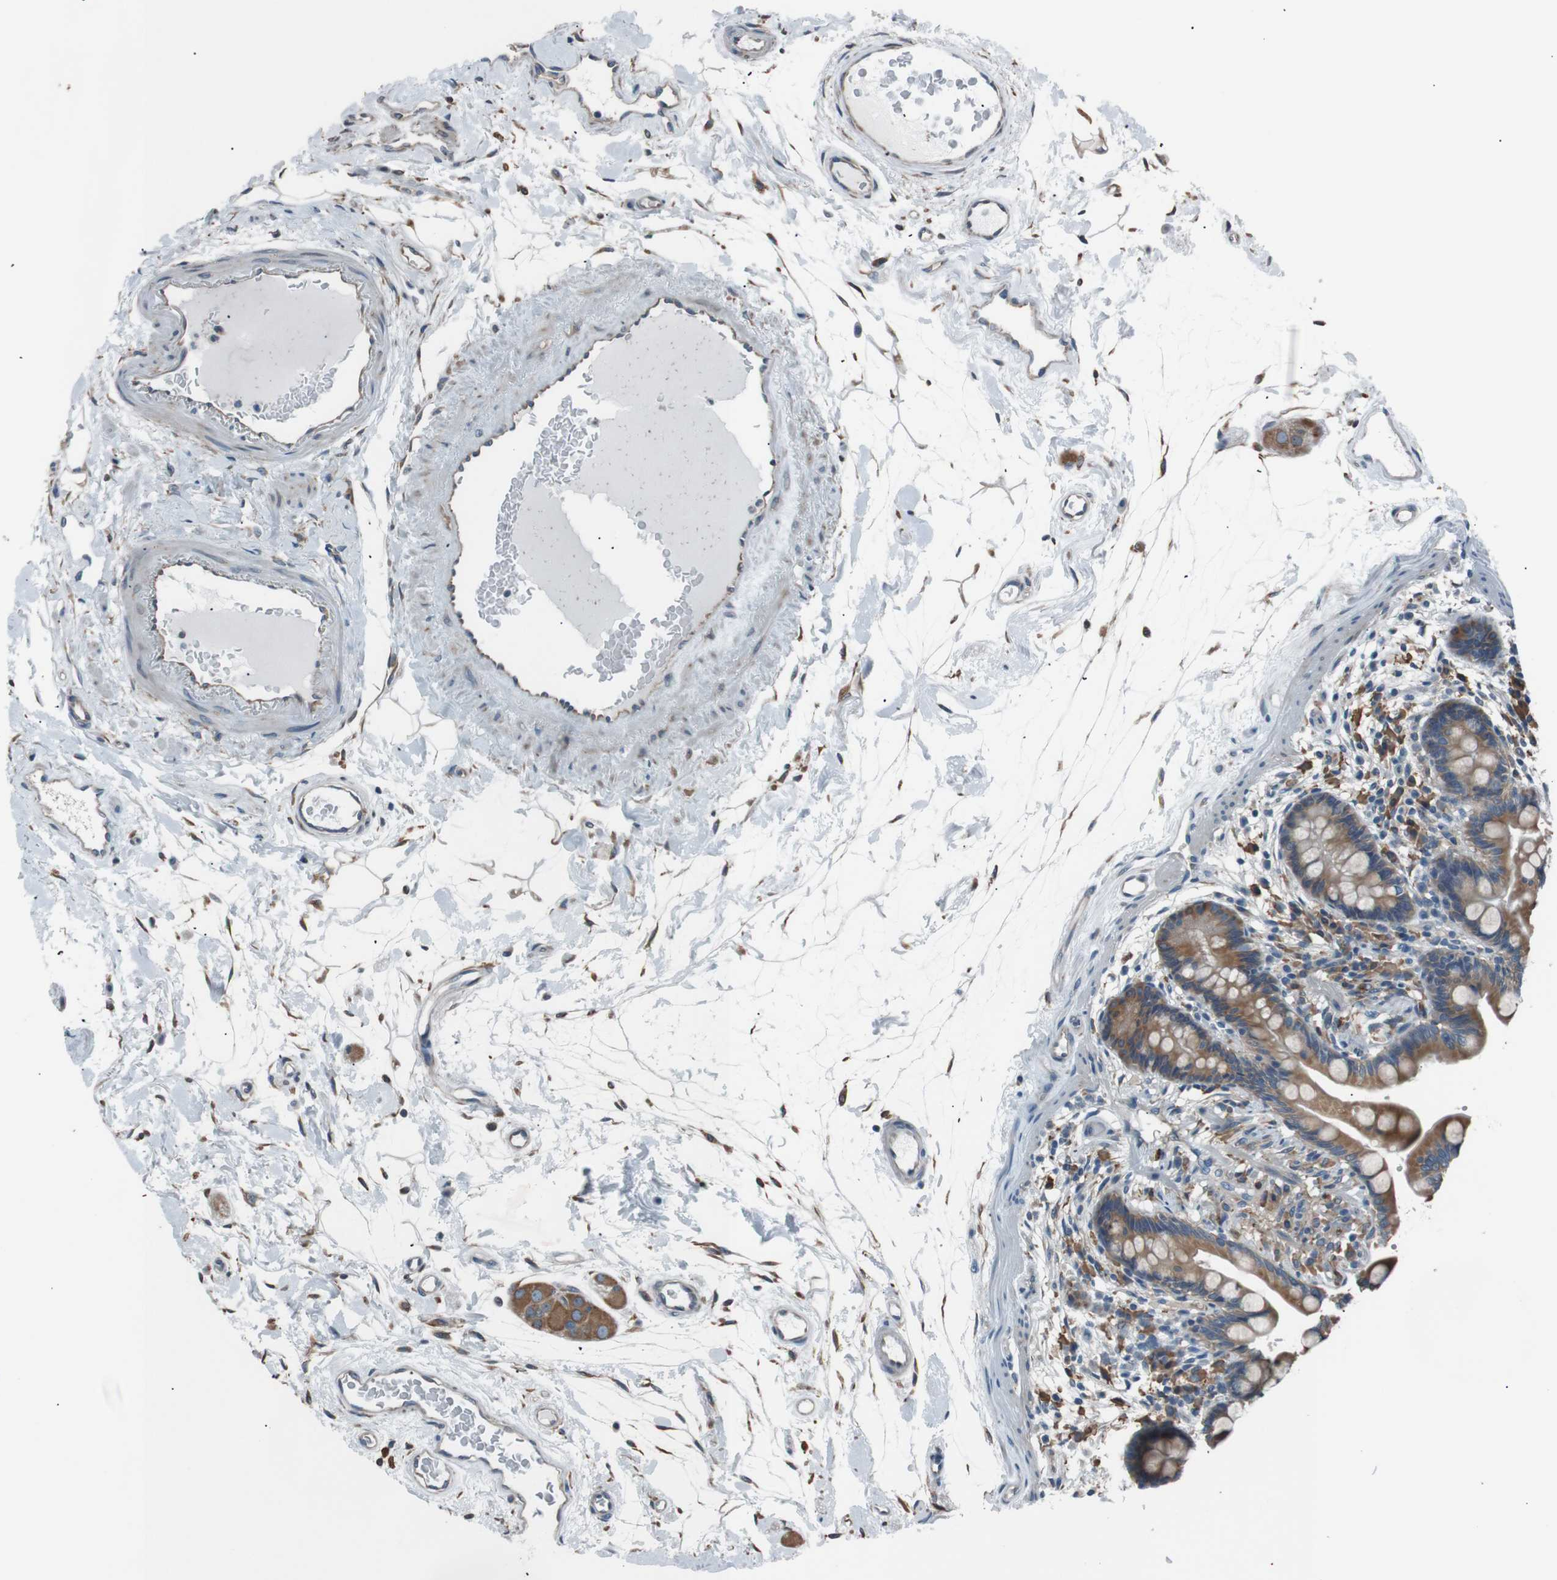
{"staining": {"intensity": "moderate", "quantity": ">75%", "location": "cytoplasmic/membranous"}, "tissue": "colon", "cell_type": "Endothelial cells", "image_type": "normal", "snomed": [{"axis": "morphology", "description": "Normal tissue, NOS"}, {"axis": "topography", "description": "Colon"}], "caption": "A photomicrograph showing moderate cytoplasmic/membranous staining in about >75% of endothelial cells in normal colon, as visualized by brown immunohistochemical staining.", "gene": "SIGMAR1", "patient": {"sex": "male", "age": 73}}